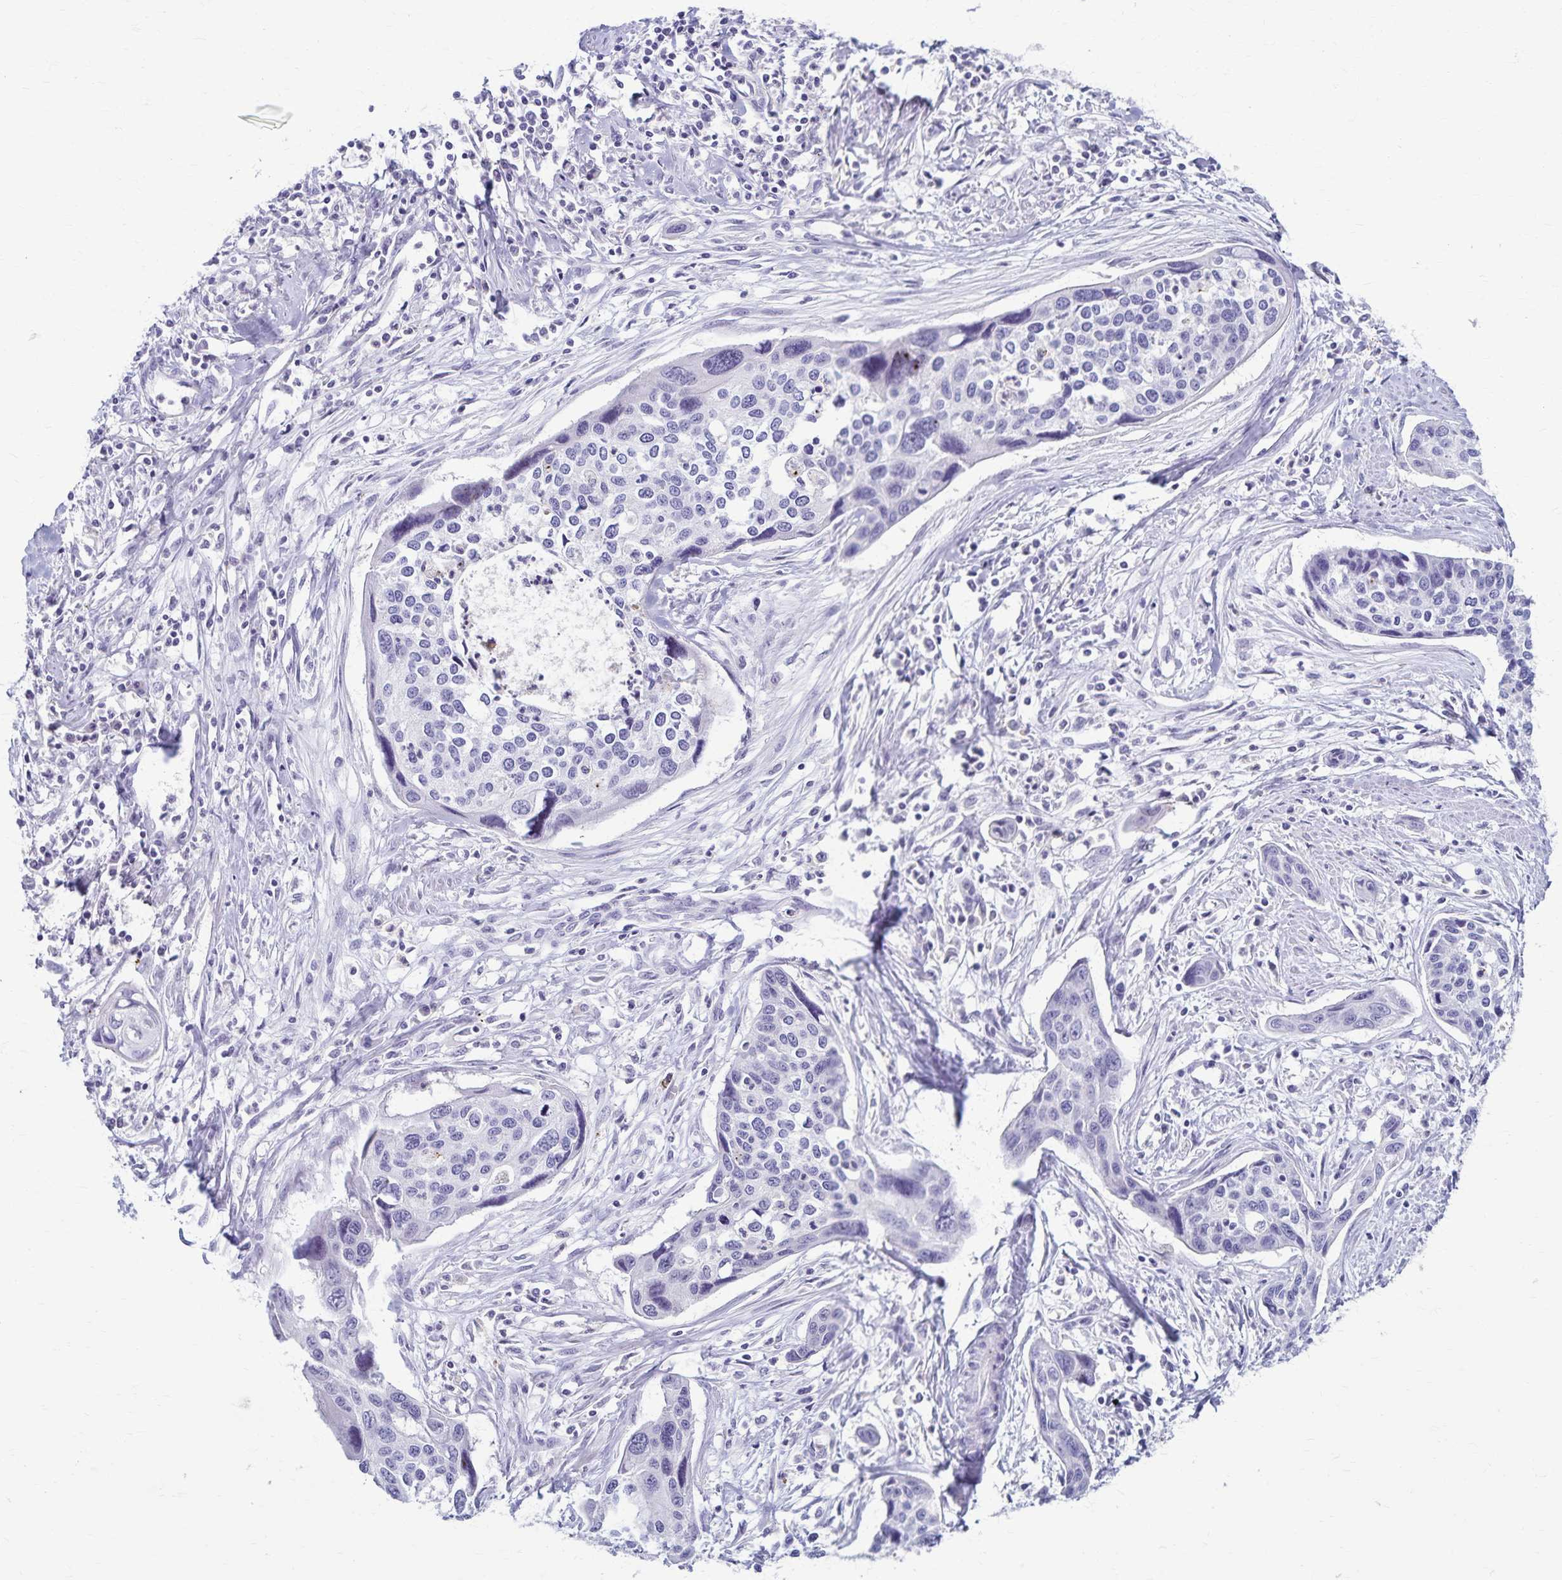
{"staining": {"intensity": "negative", "quantity": "none", "location": "none"}, "tissue": "cervical cancer", "cell_type": "Tumor cells", "image_type": "cancer", "snomed": [{"axis": "morphology", "description": "Squamous cell carcinoma, NOS"}, {"axis": "topography", "description": "Cervix"}], "caption": "The immunohistochemistry micrograph has no significant positivity in tumor cells of cervical cancer tissue.", "gene": "TMEM60", "patient": {"sex": "female", "age": 31}}